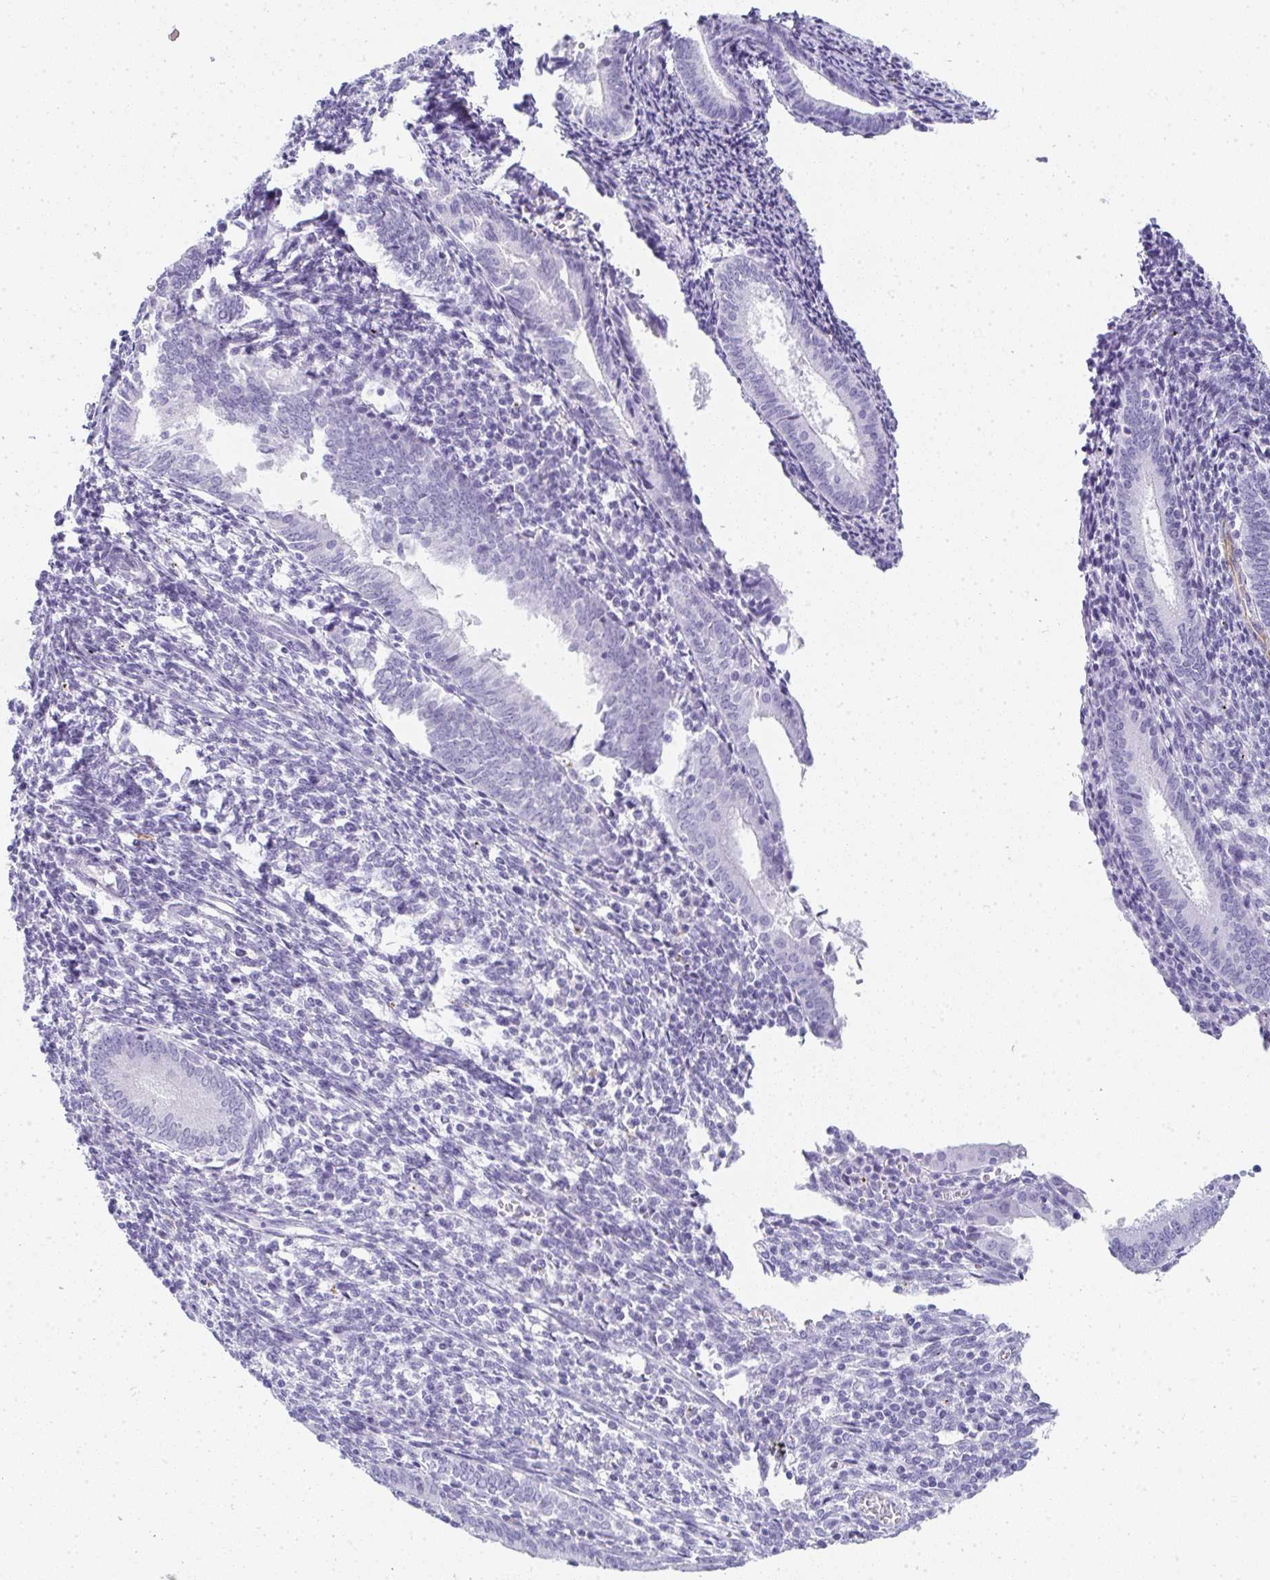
{"staining": {"intensity": "negative", "quantity": "none", "location": "none"}, "tissue": "endometrium", "cell_type": "Cells in endometrial stroma", "image_type": "normal", "snomed": [{"axis": "morphology", "description": "Normal tissue, NOS"}, {"axis": "topography", "description": "Endometrium"}], "caption": "This histopathology image is of normal endometrium stained with IHC to label a protein in brown with the nuclei are counter-stained blue. There is no positivity in cells in endometrial stroma. (DAB immunohistochemistry (IHC) with hematoxylin counter stain).", "gene": "PRND", "patient": {"sex": "female", "age": 41}}